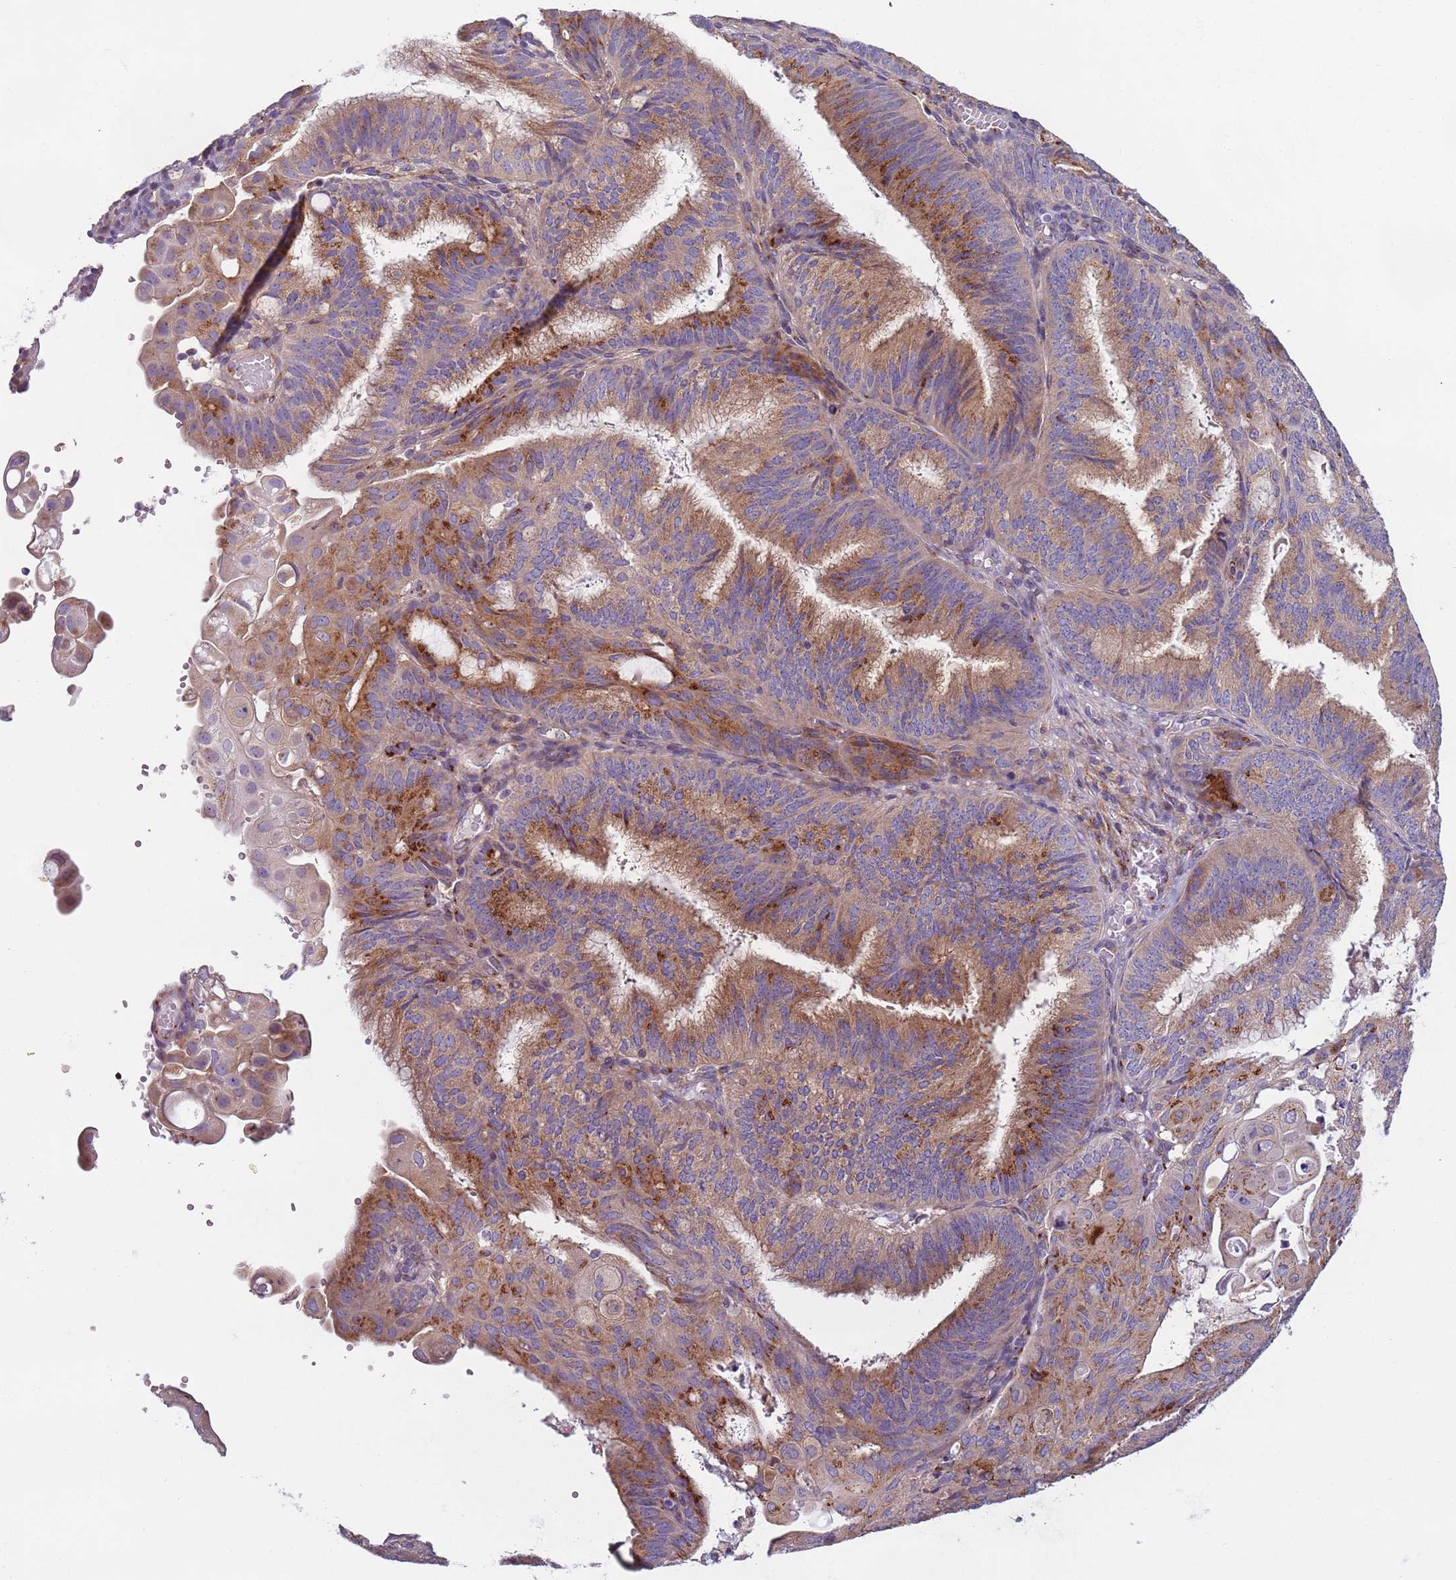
{"staining": {"intensity": "moderate", "quantity": ">75%", "location": "cytoplasmic/membranous"}, "tissue": "endometrial cancer", "cell_type": "Tumor cells", "image_type": "cancer", "snomed": [{"axis": "morphology", "description": "Adenocarcinoma, NOS"}, {"axis": "topography", "description": "Endometrium"}], "caption": "Human adenocarcinoma (endometrial) stained with a protein marker exhibits moderate staining in tumor cells.", "gene": "AKTIP", "patient": {"sex": "female", "age": 49}}